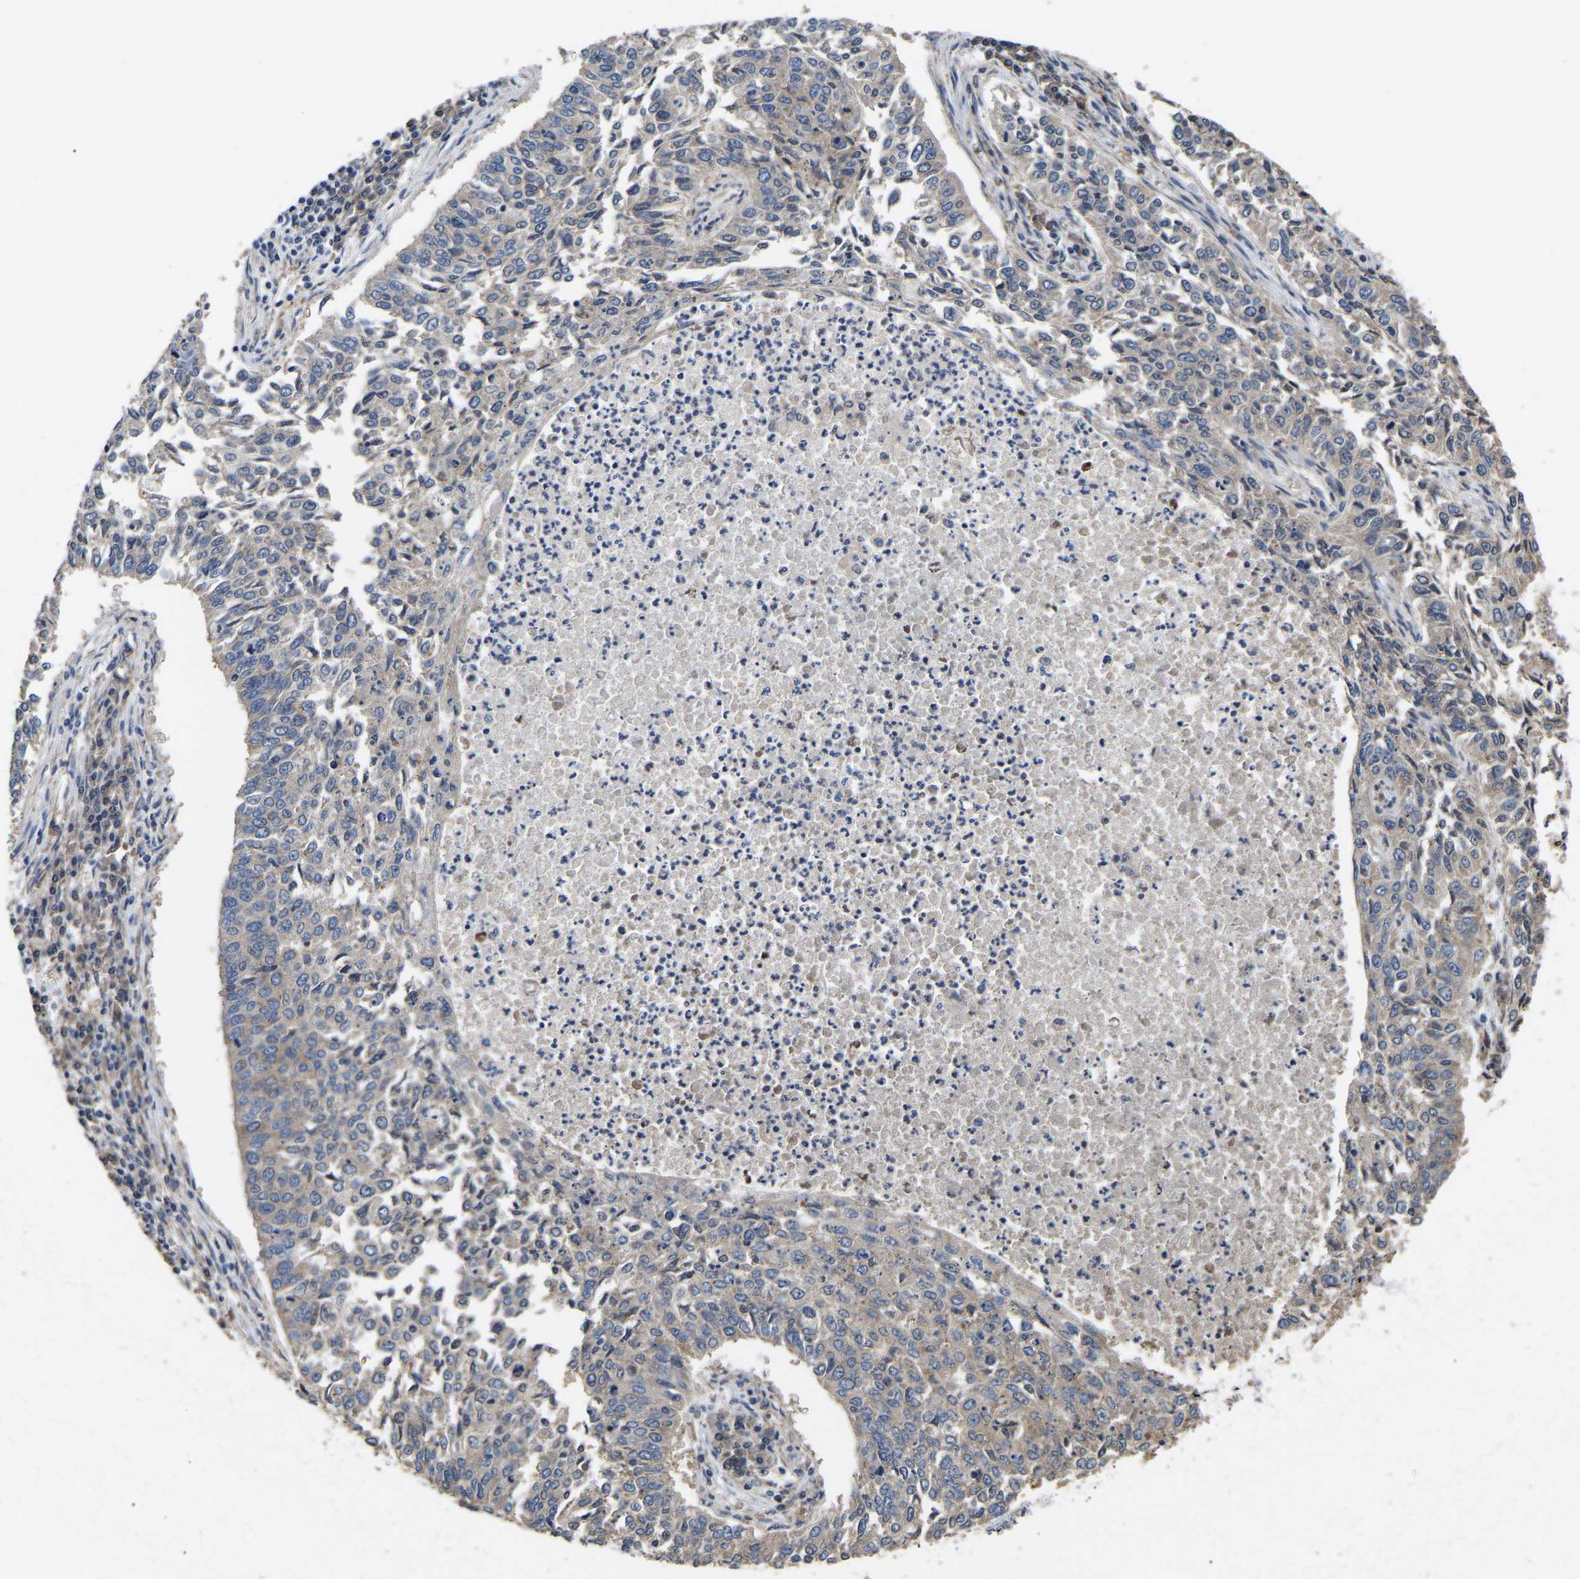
{"staining": {"intensity": "weak", "quantity": "<25%", "location": "cytoplasmic/membranous"}, "tissue": "lung cancer", "cell_type": "Tumor cells", "image_type": "cancer", "snomed": [{"axis": "morphology", "description": "Normal tissue, NOS"}, {"axis": "morphology", "description": "Squamous cell carcinoma, NOS"}, {"axis": "topography", "description": "Cartilage tissue"}, {"axis": "topography", "description": "Bronchus"}, {"axis": "topography", "description": "Lung"}], "caption": "Immunohistochemistry (IHC) of human lung squamous cell carcinoma exhibits no expression in tumor cells.", "gene": "AIMP2", "patient": {"sex": "female", "age": 49}}